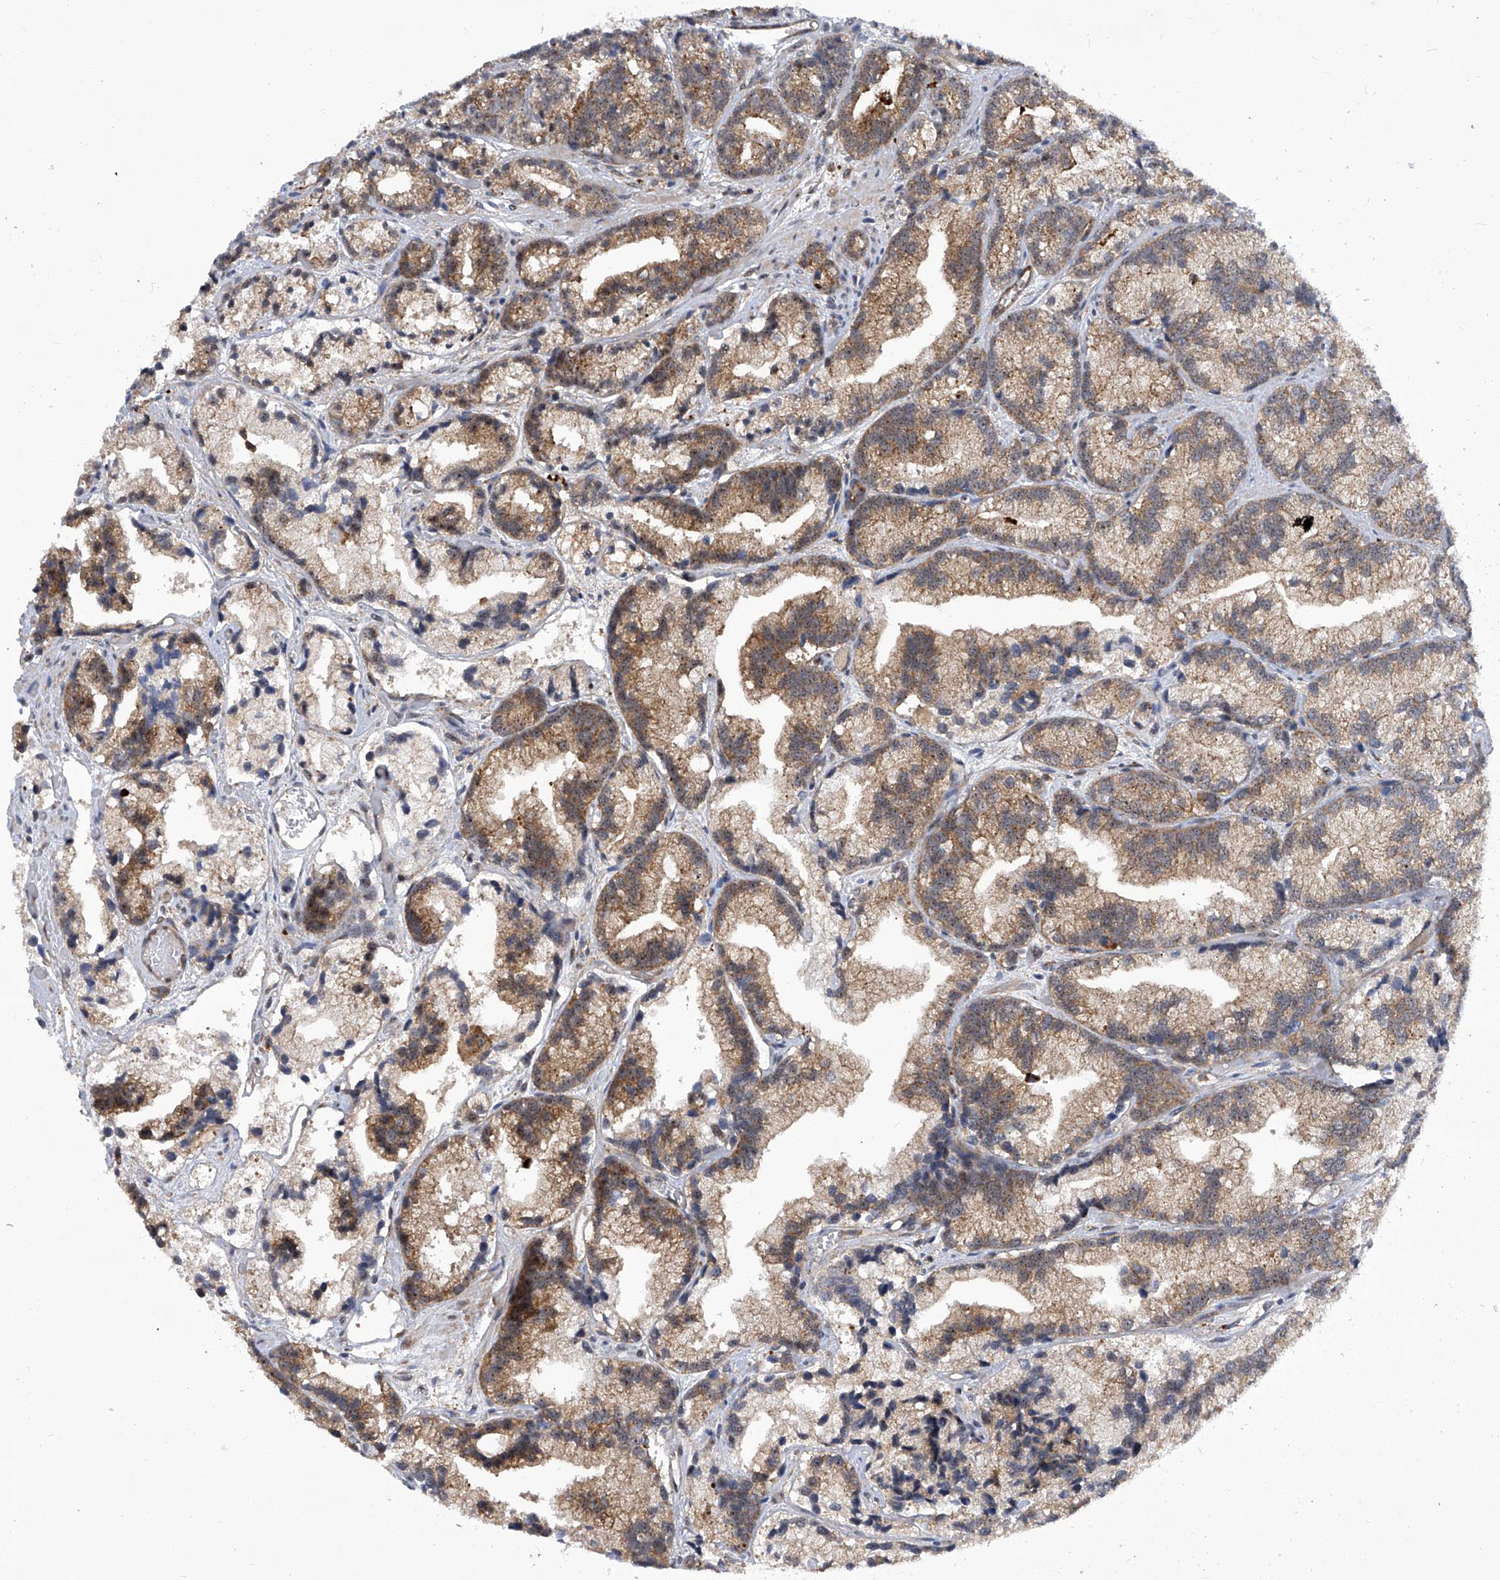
{"staining": {"intensity": "moderate", "quantity": "25%-75%", "location": "cytoplasmic/membranous"}, "tissue": "prostate cancer", "cell_type": "Tumor cells", "image_type": "cancer", "snomed": [{"axis": "morphology", "description": "Adenocarcinoma, Low grade"}, {"axis": "topography", "description": "Prostate"}], "caption": "Immunohistochemistry (IHC) (DAB (3,3'-diaminobenzidine)) staining of adenocarcinoma (low-grade) (prostate) reveals moderate cytoplasmic/membranous protein staining in about 25%-75% of tumor cells.", "gene": "CISH", "patient": {"sex": "male", "age": 89}}